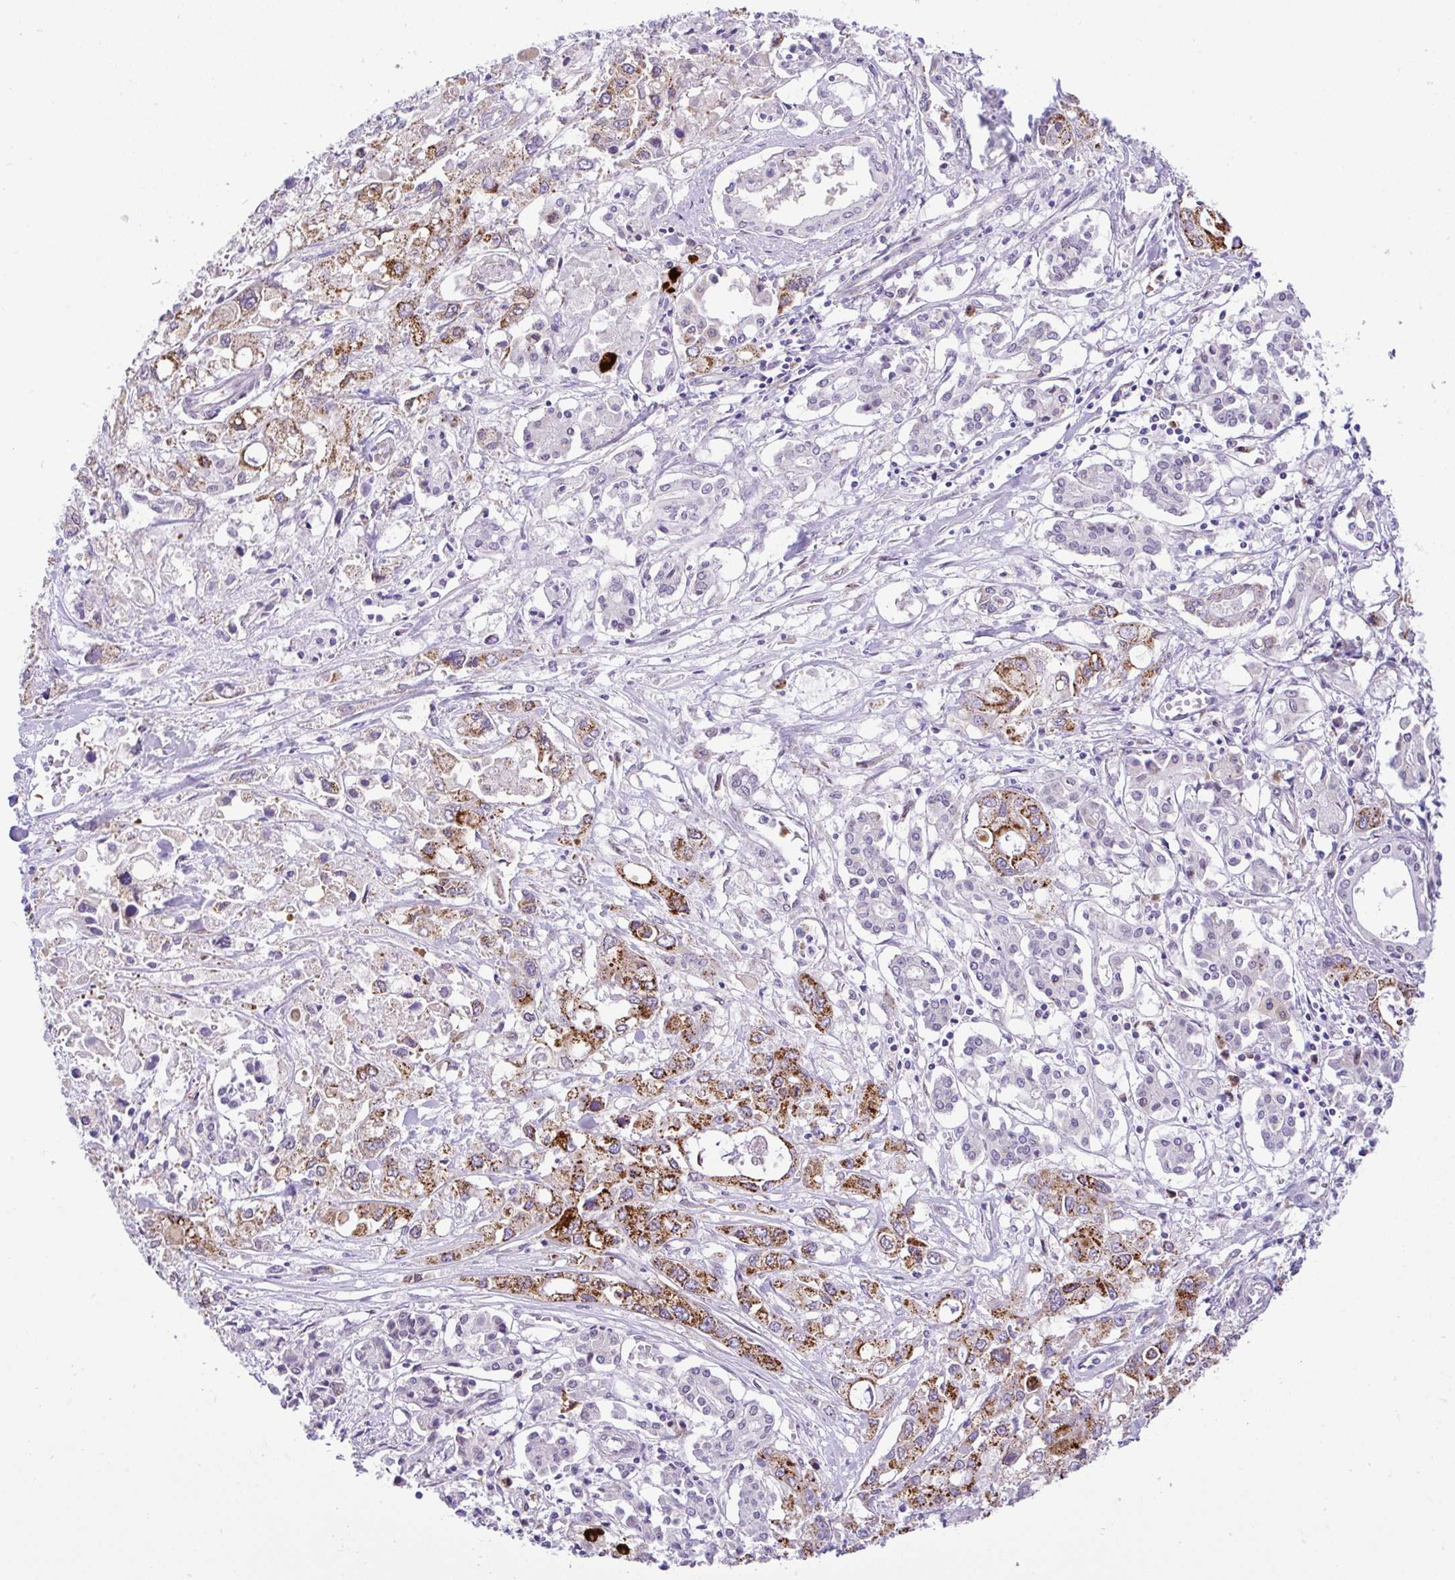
{"staining": {"intensity": "strong", "quantity": "25%-75%", "location": "cytoplasmic/membranous"}, "tissue": "pancreatic cancer", "cell_type": "Tumor cells", "image_type": "cancer", "snomed": [{"axis": "morphology", "description": "Adenocarcinoma, NOS"}, {"axis": "topography", "description": "Pancreas"}], "caption": "Human pancreatic cancer stained with a brown dye shows strong cytoplasmic/membranous positive positivity in about 25%-75% of tumor cells.", "gene": "PYCR2", "patient": {"sex": "male", "age": 71}}